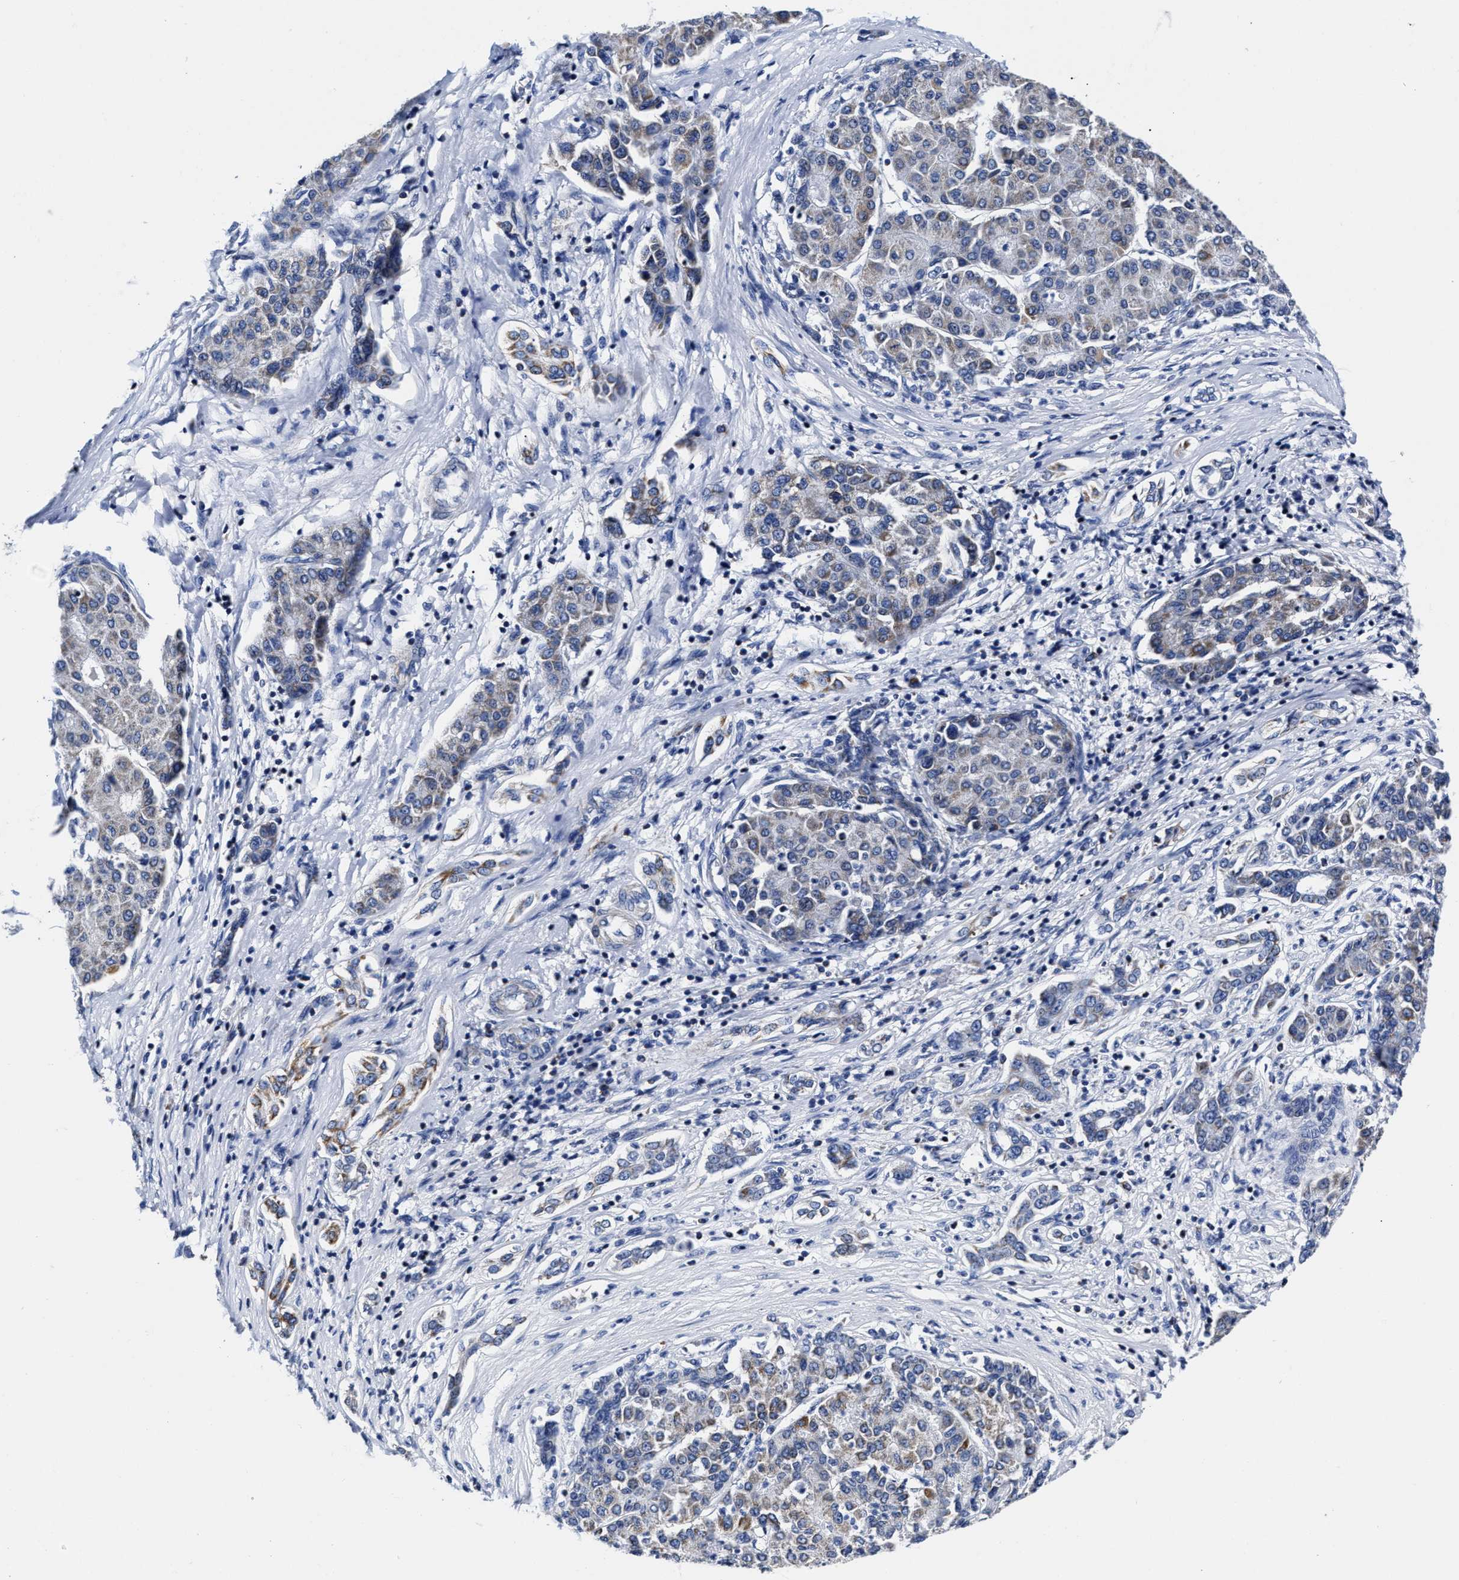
{"staining": {"intensity": "weak", "quantity": "25%-75%", "location": "cytoplasmic/membranous"}, "tissue": "liver cancer", "cell_type": "Tumor cells", "image_type": "cancer", "snomed": [{"axis": "morphology", "description": "Carcinoma, Hepatocellular, NOS"}, {"axis": "topography", "description": "Liver"}], "caption": "Protein expression analysis of liver hepatocellular carcinoma exhibits weak cytoplasmic/membranous staining in approximately 25%-75% of tumor cells. The staining was performed using DAB (3,3'-diaminobenzidine) to visualize the protein expression in brown, while the nuclei were stained in blue with hematoxylin (Magnification: 20x).", "gene": "HINT2", "patient": {"sex": "male", "age": 65}}